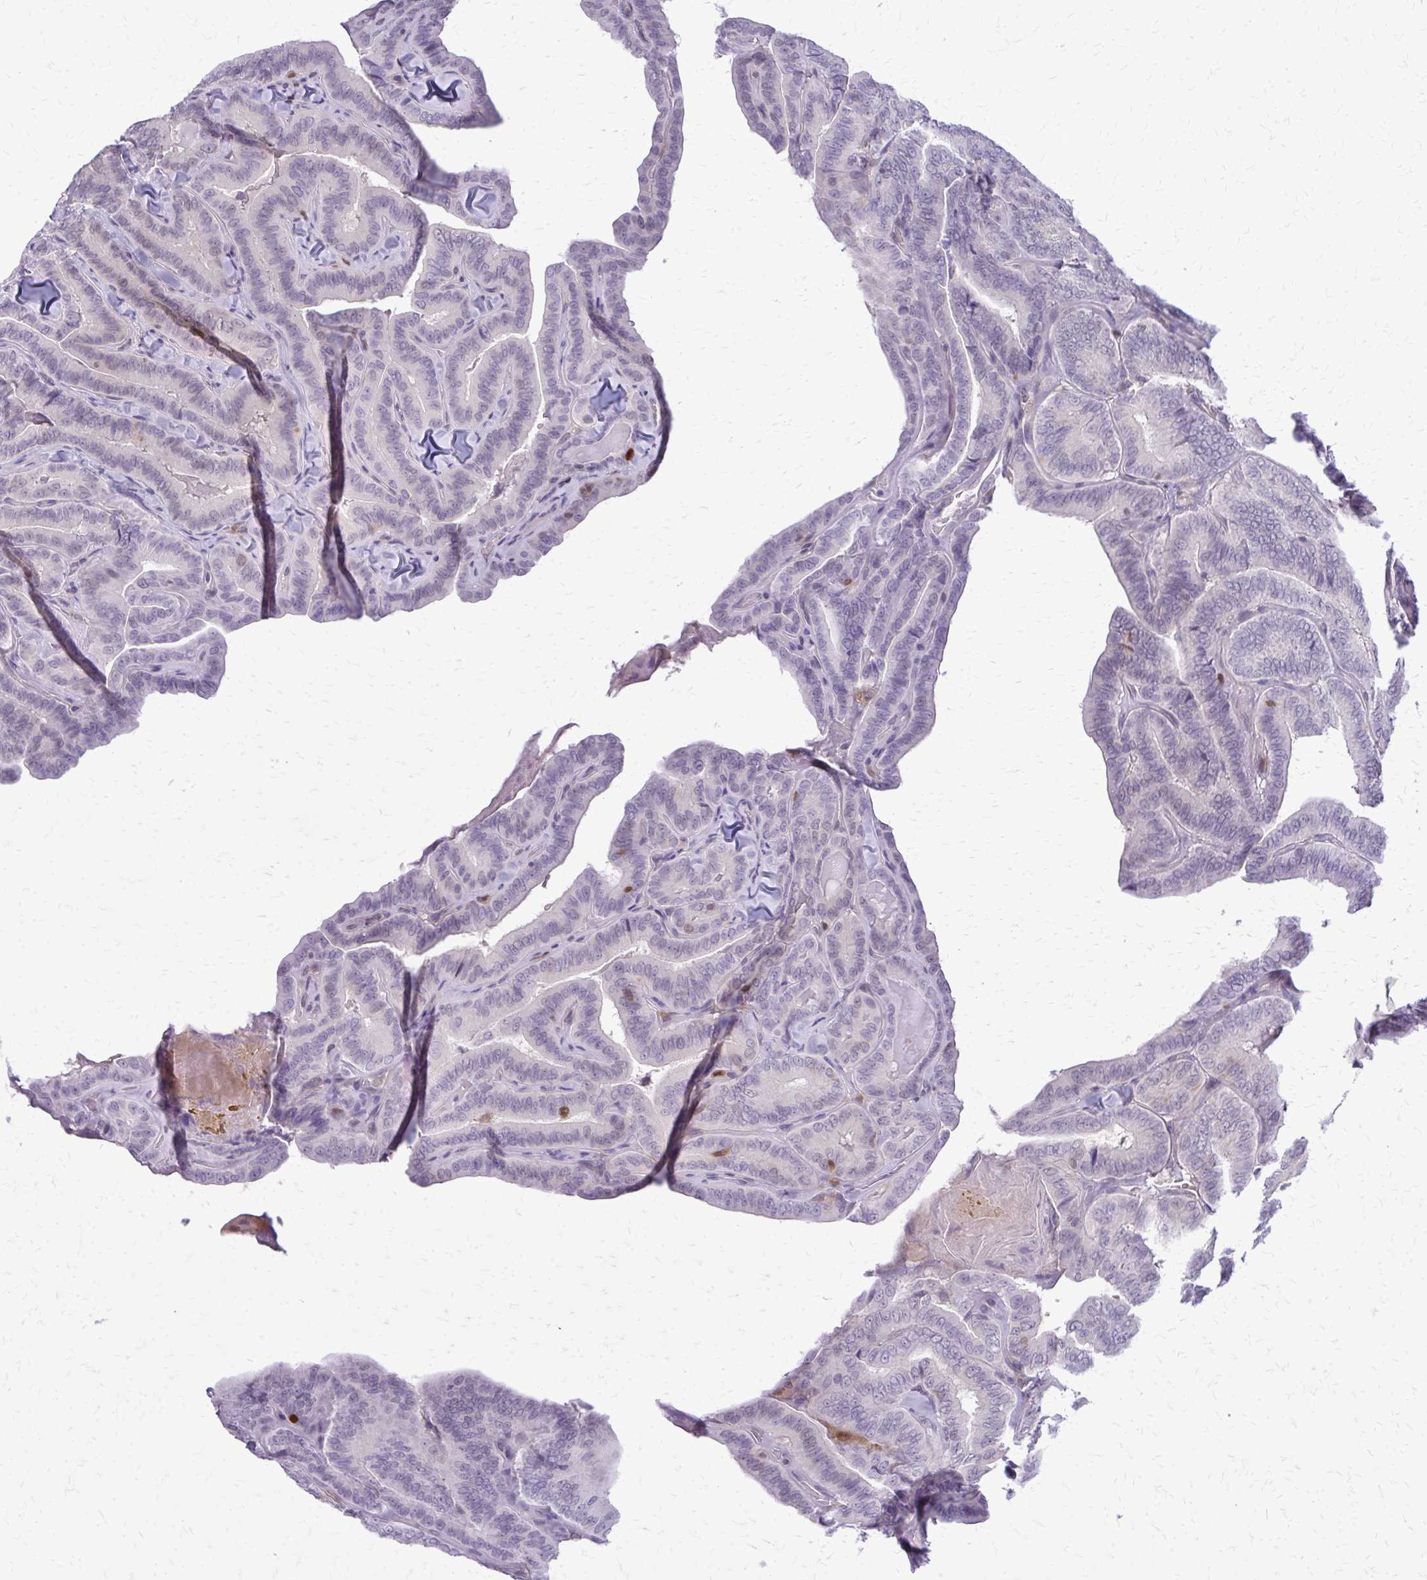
{"staining": {"intensity": "negative", "quantity": "none", "location": "none"}, "tissue": "thyroid cancer", "cell_type": "Tumor cells", "image_type": "cancer", "snomed": [{"axis": "morphology", "description": "Papillary adenocarcinoma, NOS"}, {"axis": "topography", "description": "Thyroid gland"}], "caption": "Immunohistochemical staining of papillary adenocarcinoma (thyroid) shows no significant staining in tumor cells. Nuclei are stained in blue.", "gene": "GLRX", "patient": {"sex": "male", "age": 61}}